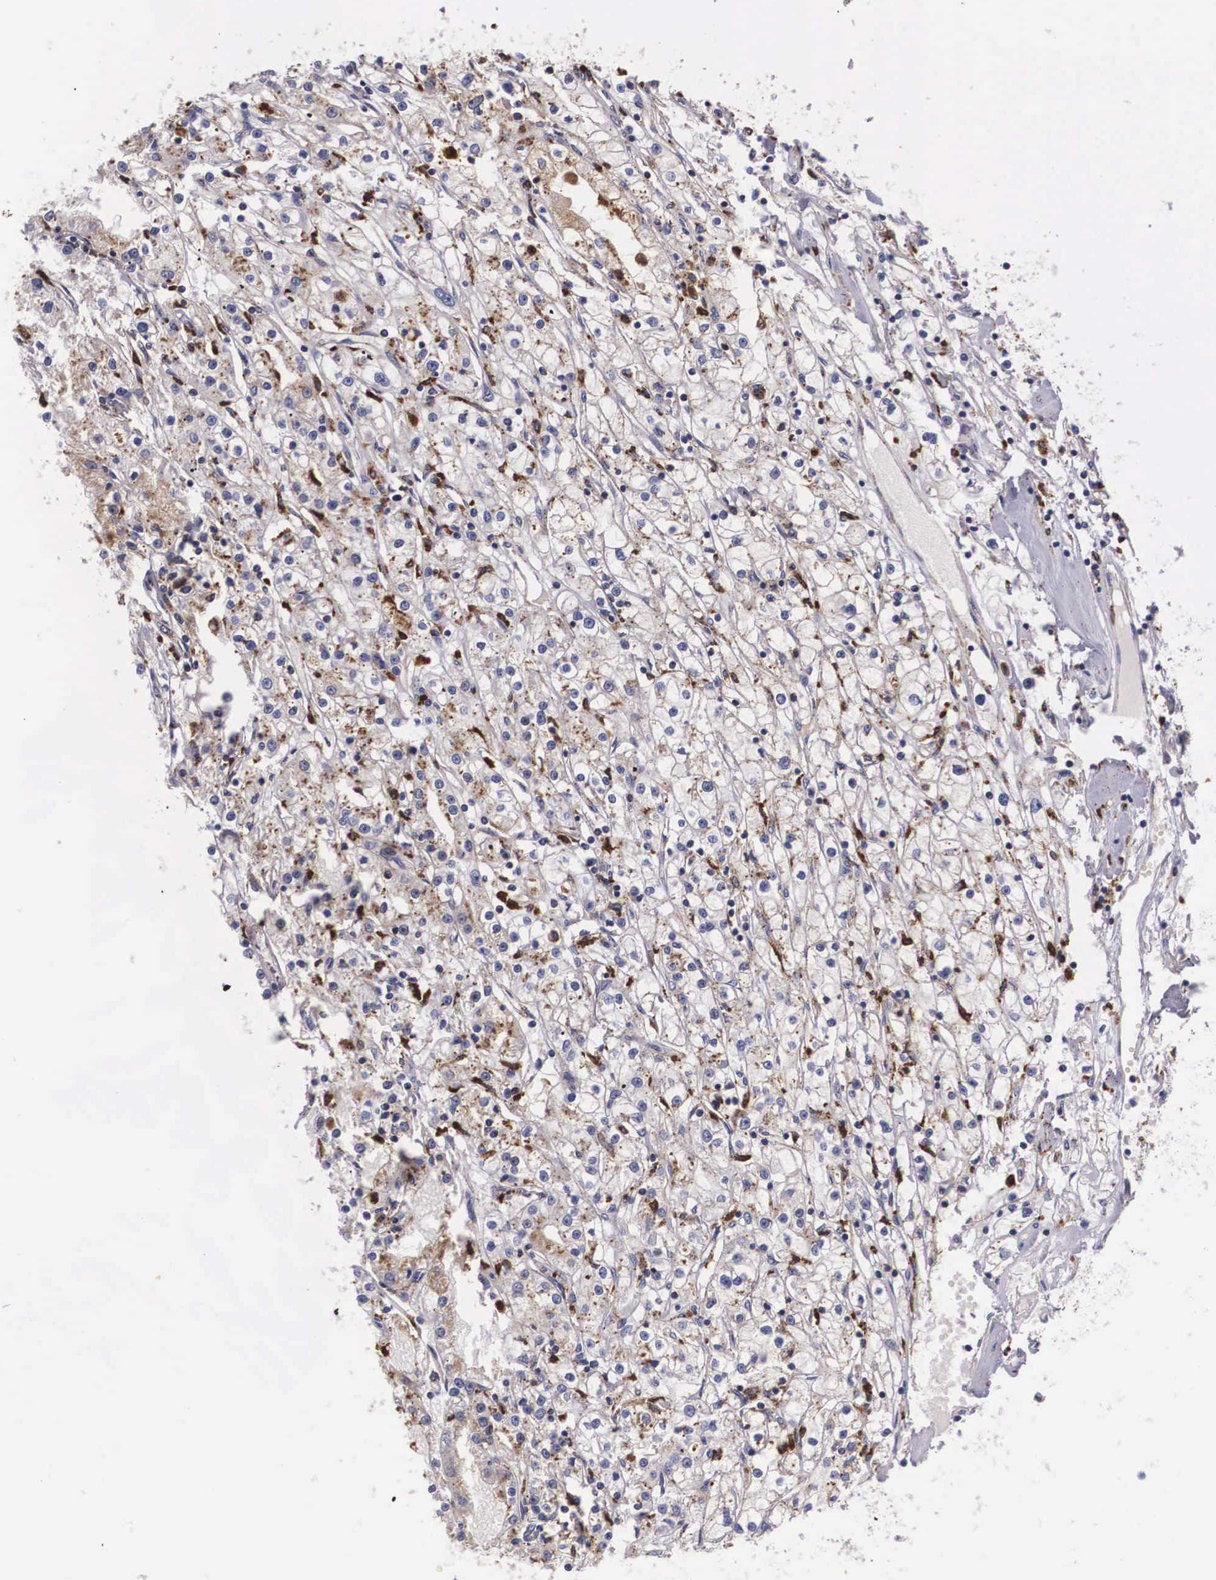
{"staining": {"intensity": "weak", "quantity": "<25%", "location": "cytoplasmic/membranous"}, "tissue": "renal cancer", "cell_type": "Tumor cells", "image_type": "cancer", "snomed": [{"axis": "morphology", "description": "Adenocarcinoma, NOS"}, {"axis": "topography", "description": "Kidney"}], "caption": "Image shows no protein expression in tumor cells of adenocarcinoma (renal) tissue.", "gene": "NAGA", "patient": {"sex": "male", "age": 56}}